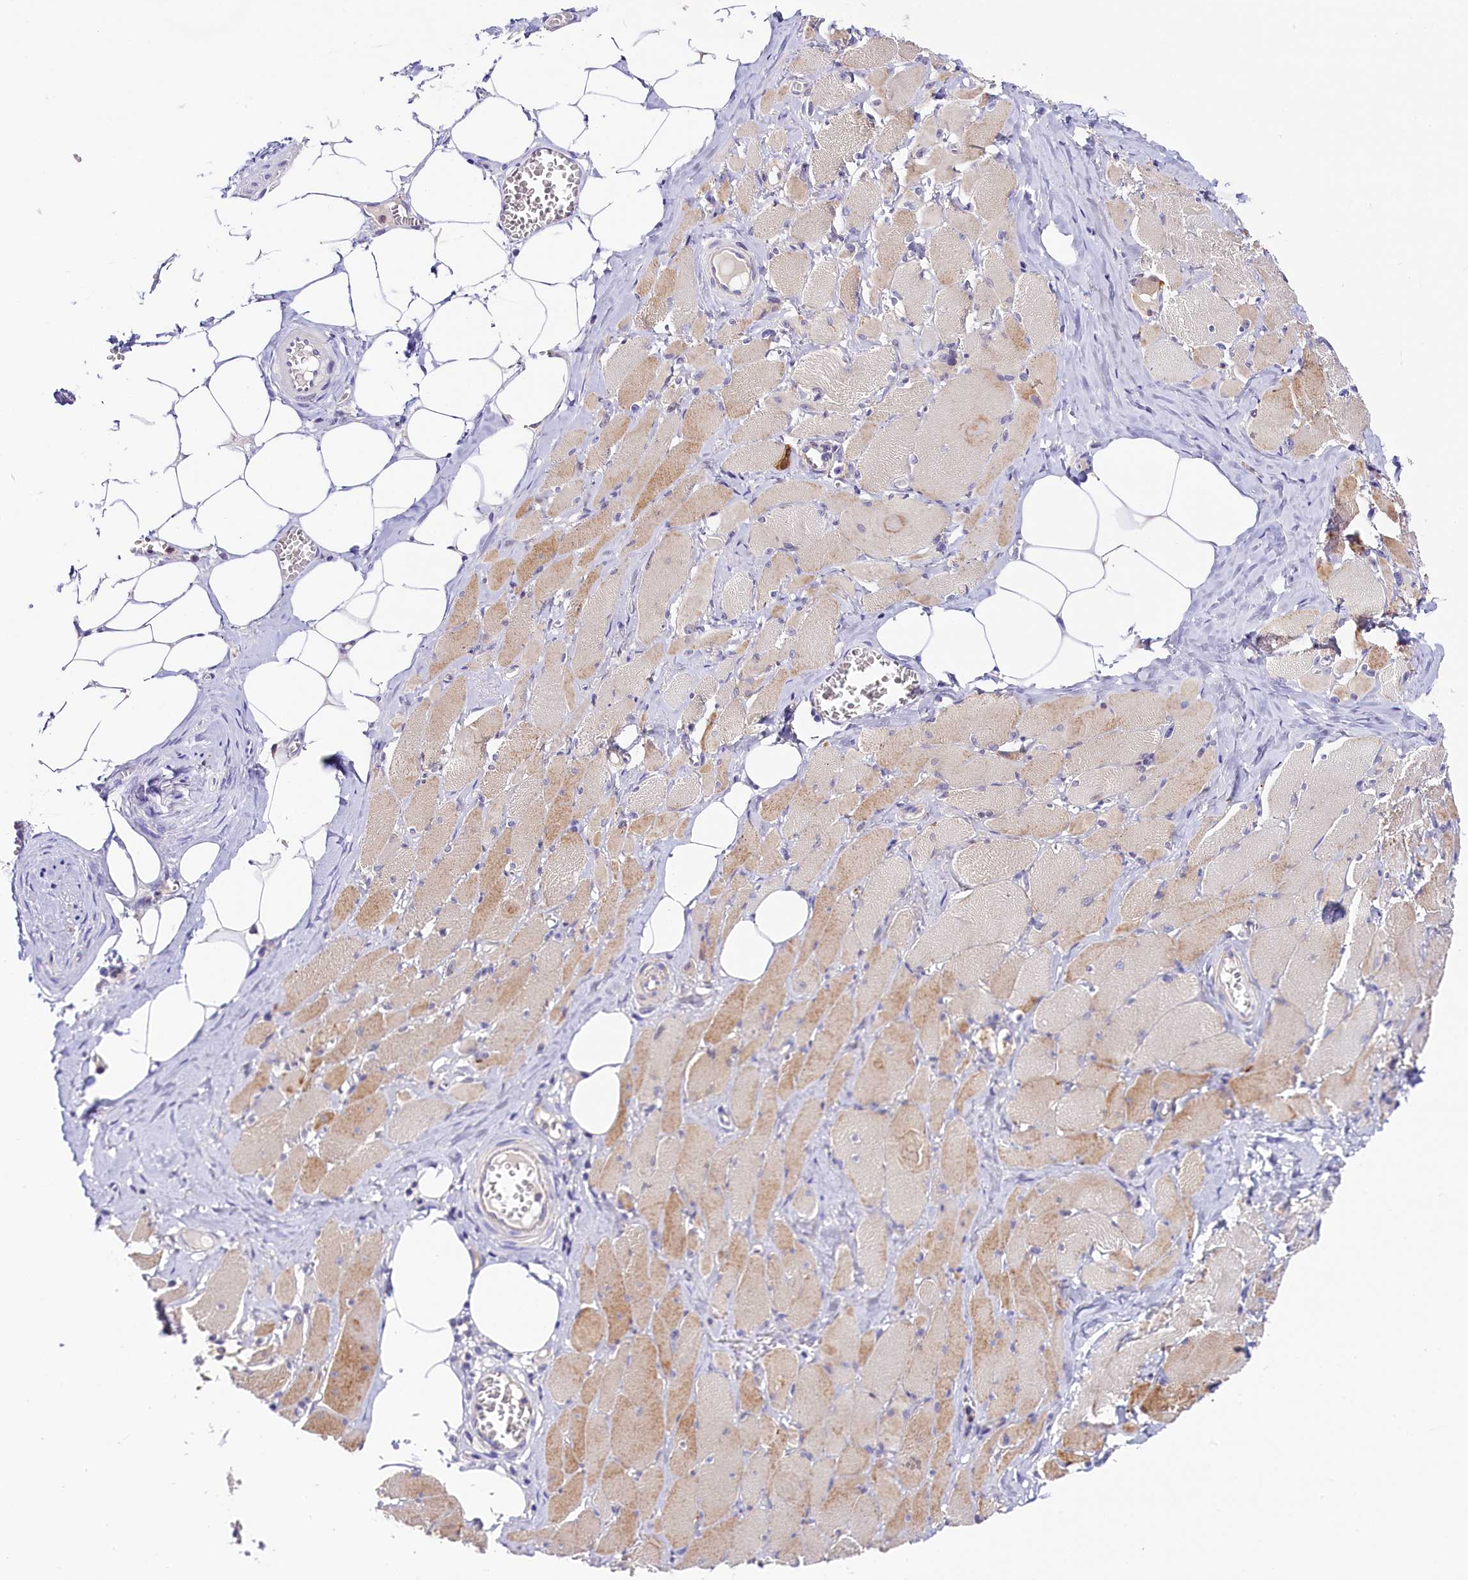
{"staining": {"intensity": "moderate", "quantity": "25%-75%", "location": "cytoplasmic/membranous"}, "tissue": "skeletal muscle", "cell_type": "Myocytes", "image_type": "normal", "snomed": [{"axis": "morphology", "description": "Normal tissue, NOS"}, {"axis": "morphology", "description": "Basal cell carcinoma"}, {"axis": "topography", "description": "Skeletal muscle"}], "caption": "Skeletal muscle stained with DAB immunohistochemistry reveals medium levels of moderate cytoplasmic/membranous staining in approximately 25%-75% of myocytes.", "gene": "KATNB1", "patient": {"sex": "female", "age": 64}}